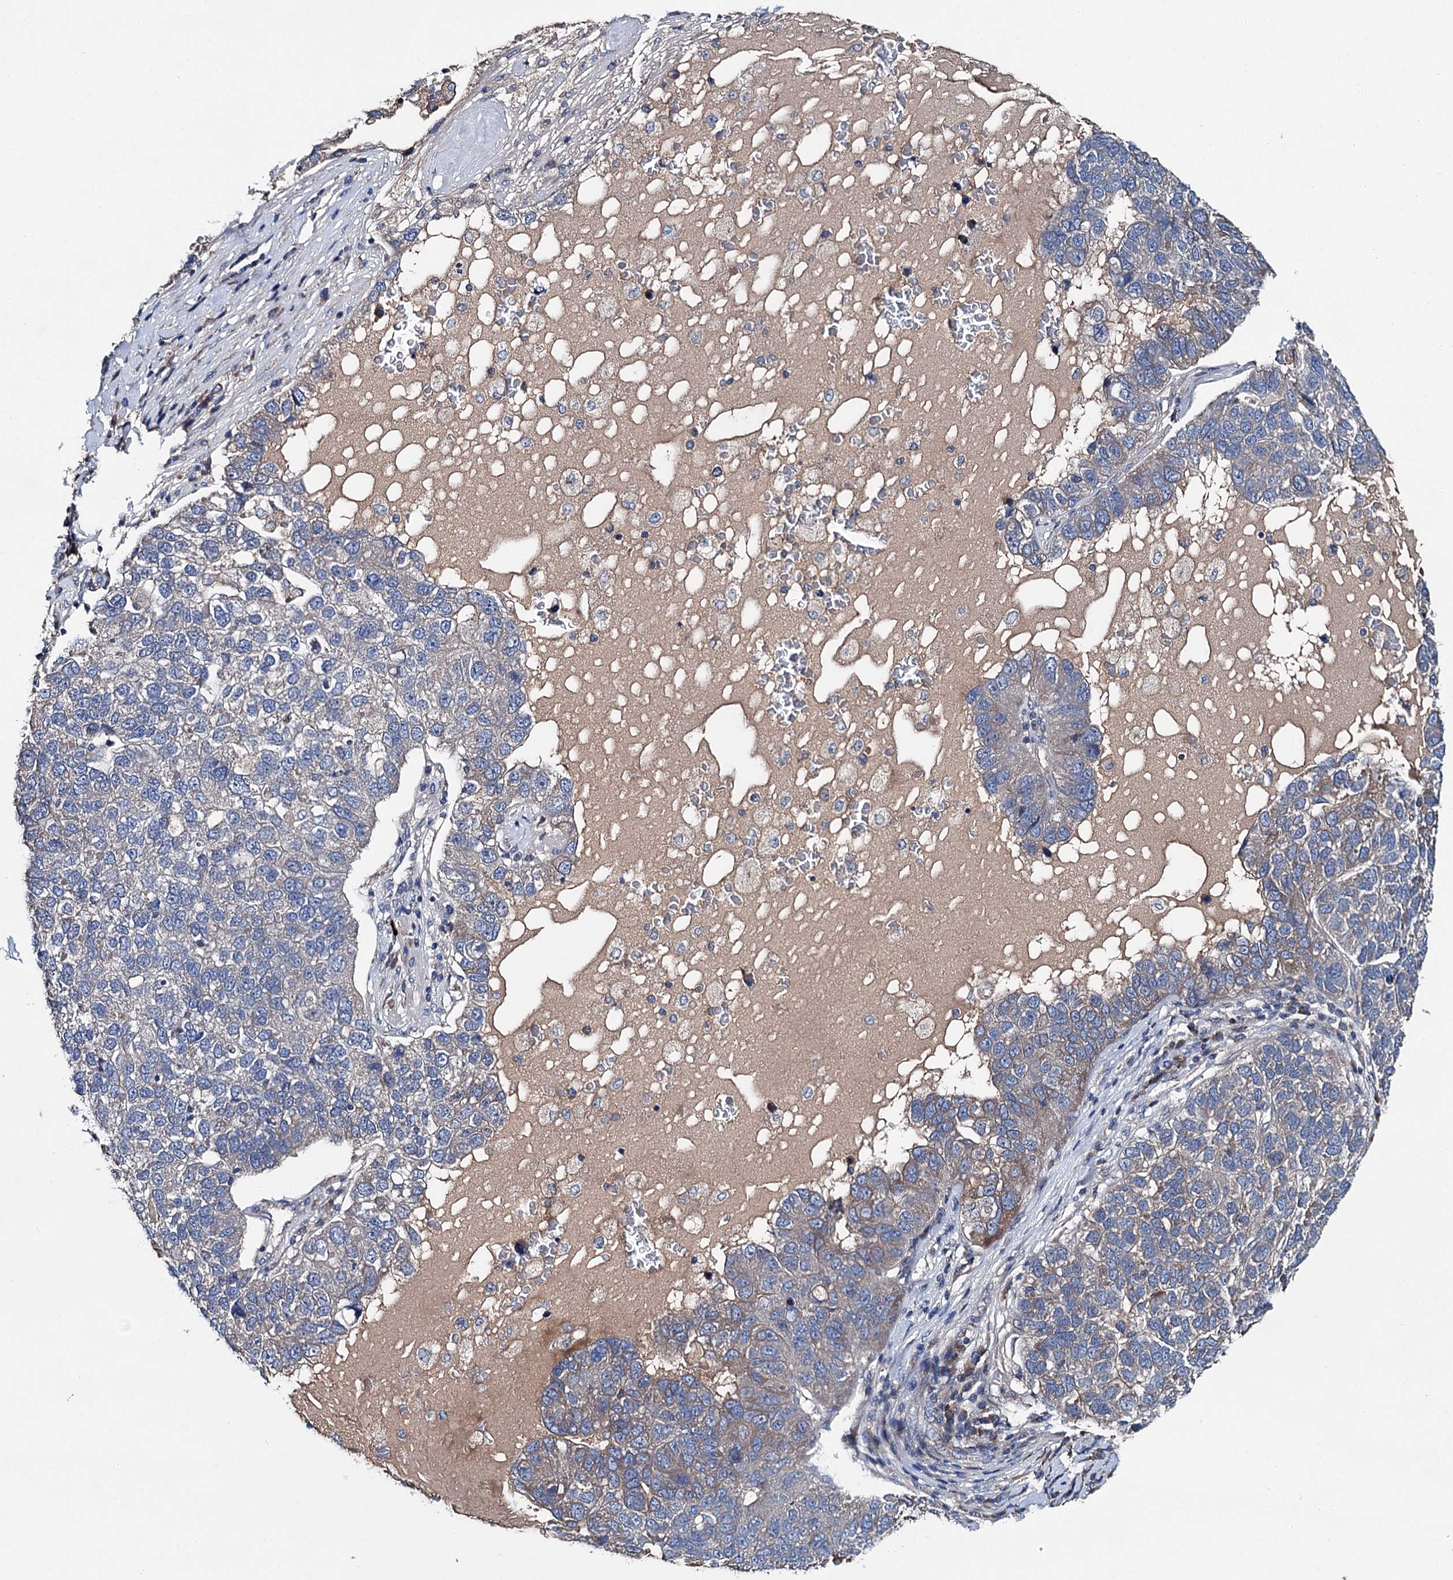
{"staining": {"intensity": "weak", "quantity": "<25%", "location": "cytoplasmic/membranous"}, "tissue": "pancreatic cancer", "cell_type": "Tumor cells", "image_type": "cancer", "snomed": [{"axis": "morphology", "description": "Adenocarcinoma, NOS"}, {"axis": "topography", "description": "Pancreas"}], "caption": "The immunohistochemistry (IHC) image has no significant positivity in tumor cells of pancreatic cancer (adenocarcinoma) tissue.", "gene": "SLC22A25", "patient": {"sex": "female", "age": 61}}